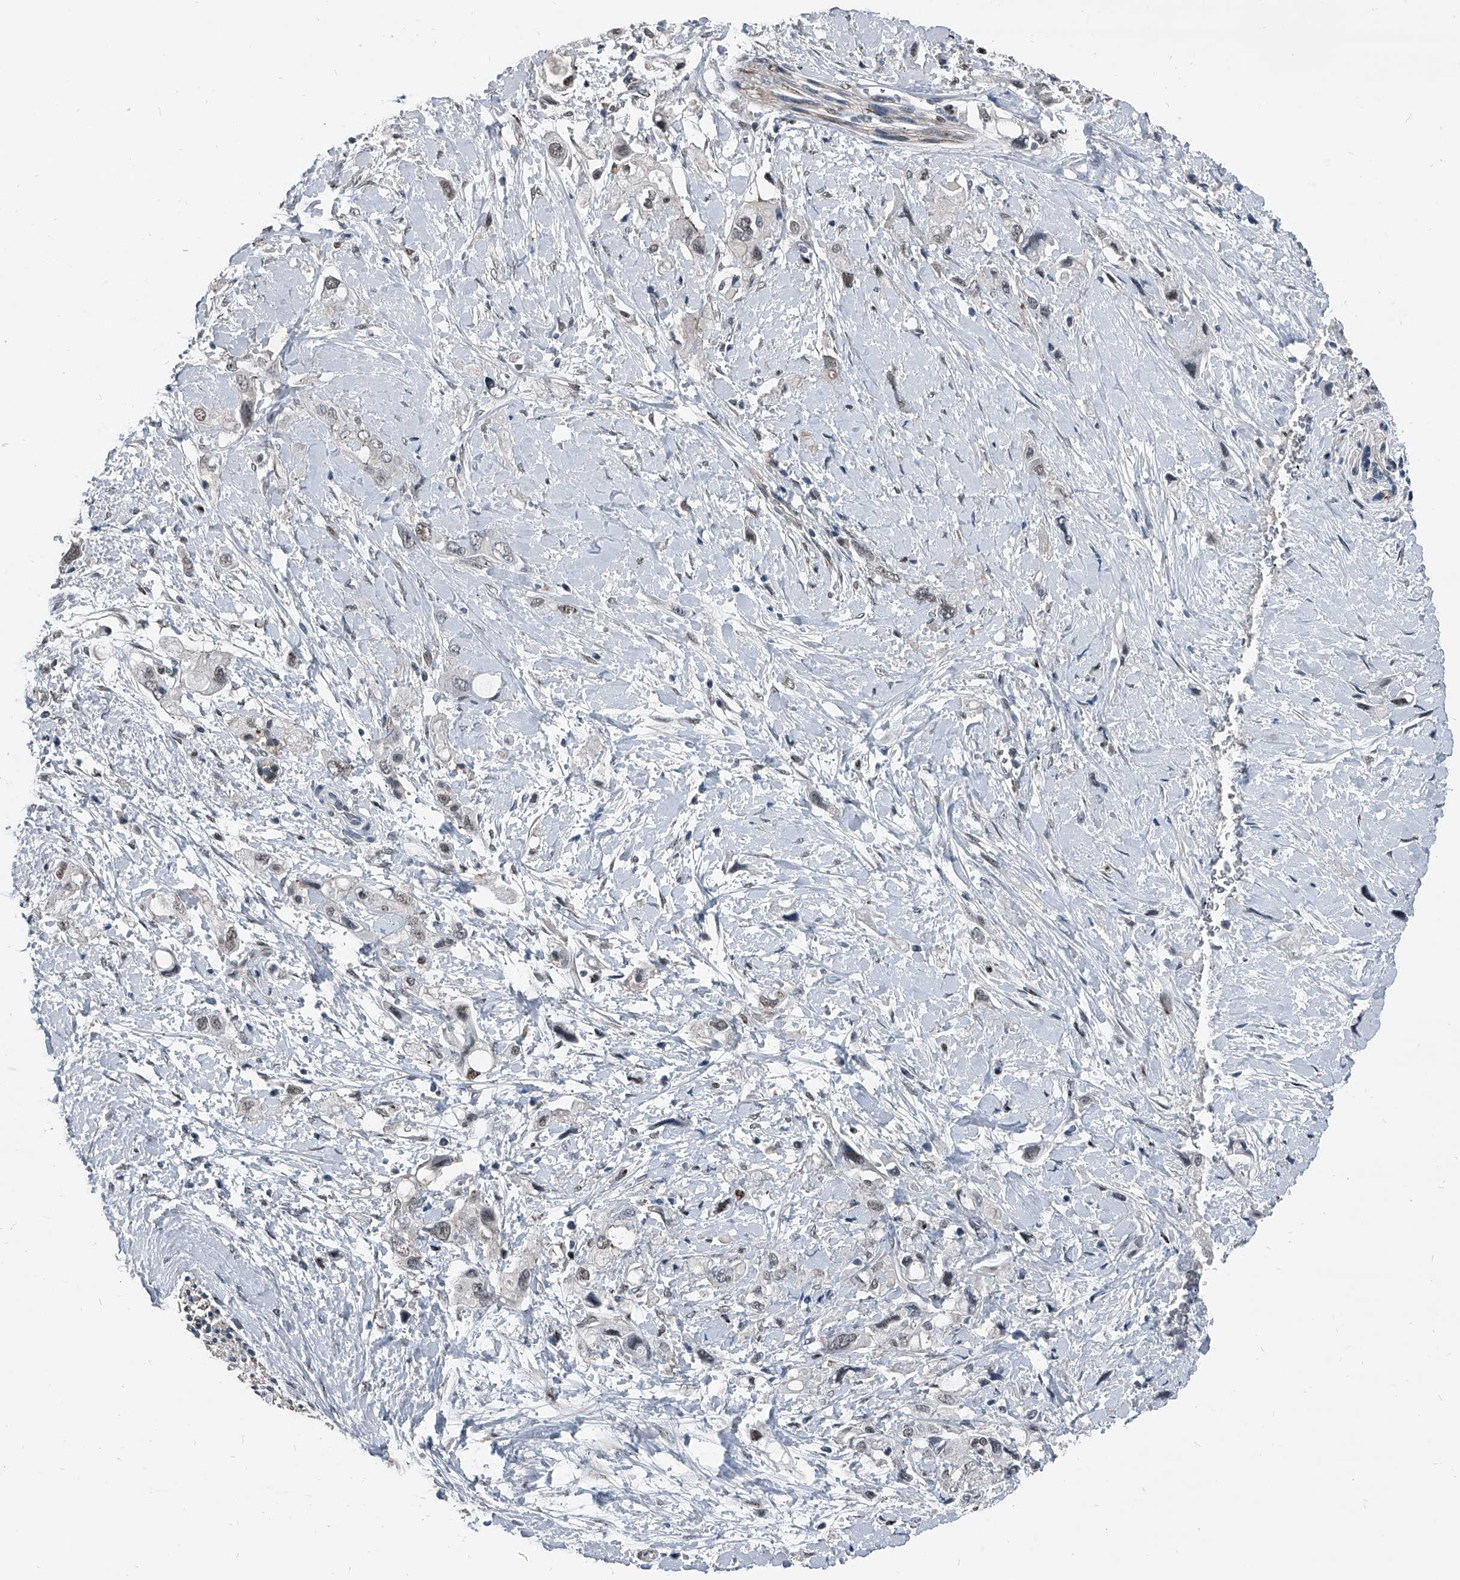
{"staining": {"intensity": "negative", "quantity": "none", "location": "none"}, "tissue": "pancreatic cancer", "cell_type": "Tumor cells", "image_type": "cancer", "snomed": [{"axis": "morphology", "description": "Adenocarcinoma, NOS"}, {"axis": "topography", "description": "Pancreas"}], "caption": "DAB (3,3'-diaminobenzidine) immunohistochemical staining of adenocarcinoma (pancreatic) exhibits no significant expression in tumor cells.", "gene": "MEN1", "patient": {"sex": "female", "age": 56}}